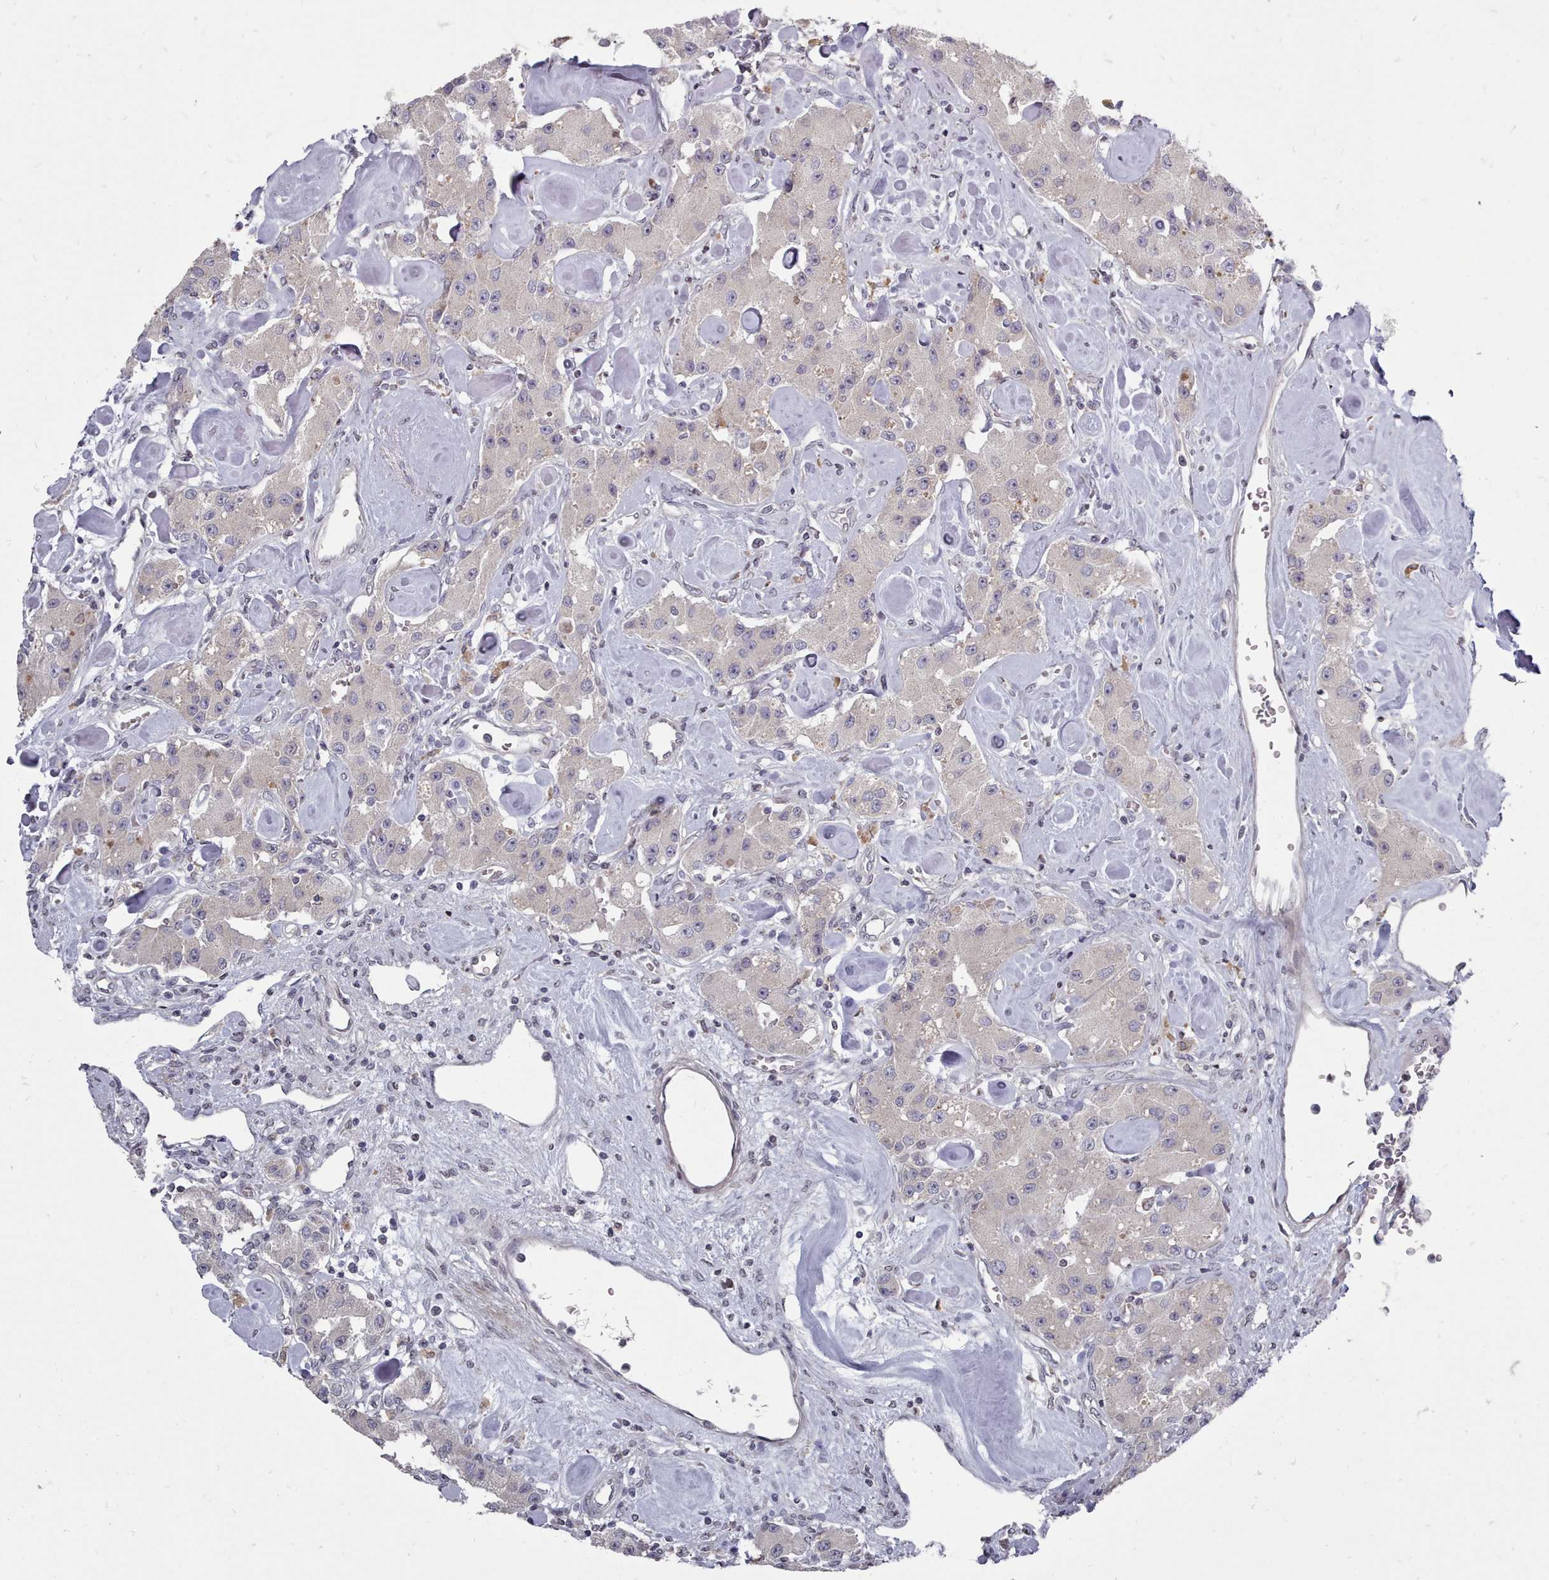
{"staining": {"intensity": "negative", "quantity": "none", "location": "none"}, "tissue": "carcinoid", "cell_type": "Tumor cells", "image_type": "cancer", "snomed": [{"axis": "morphology", "description": "Carcinoid, malignant, NOS"}, {"axis": "topography", "description": "Pancreas"}], "caption": "Protein analysis of carcinoid displays no significant staining in tumor cells.", "gene": "ACKR3", "patient": {"sex": "male", "age": 41}}